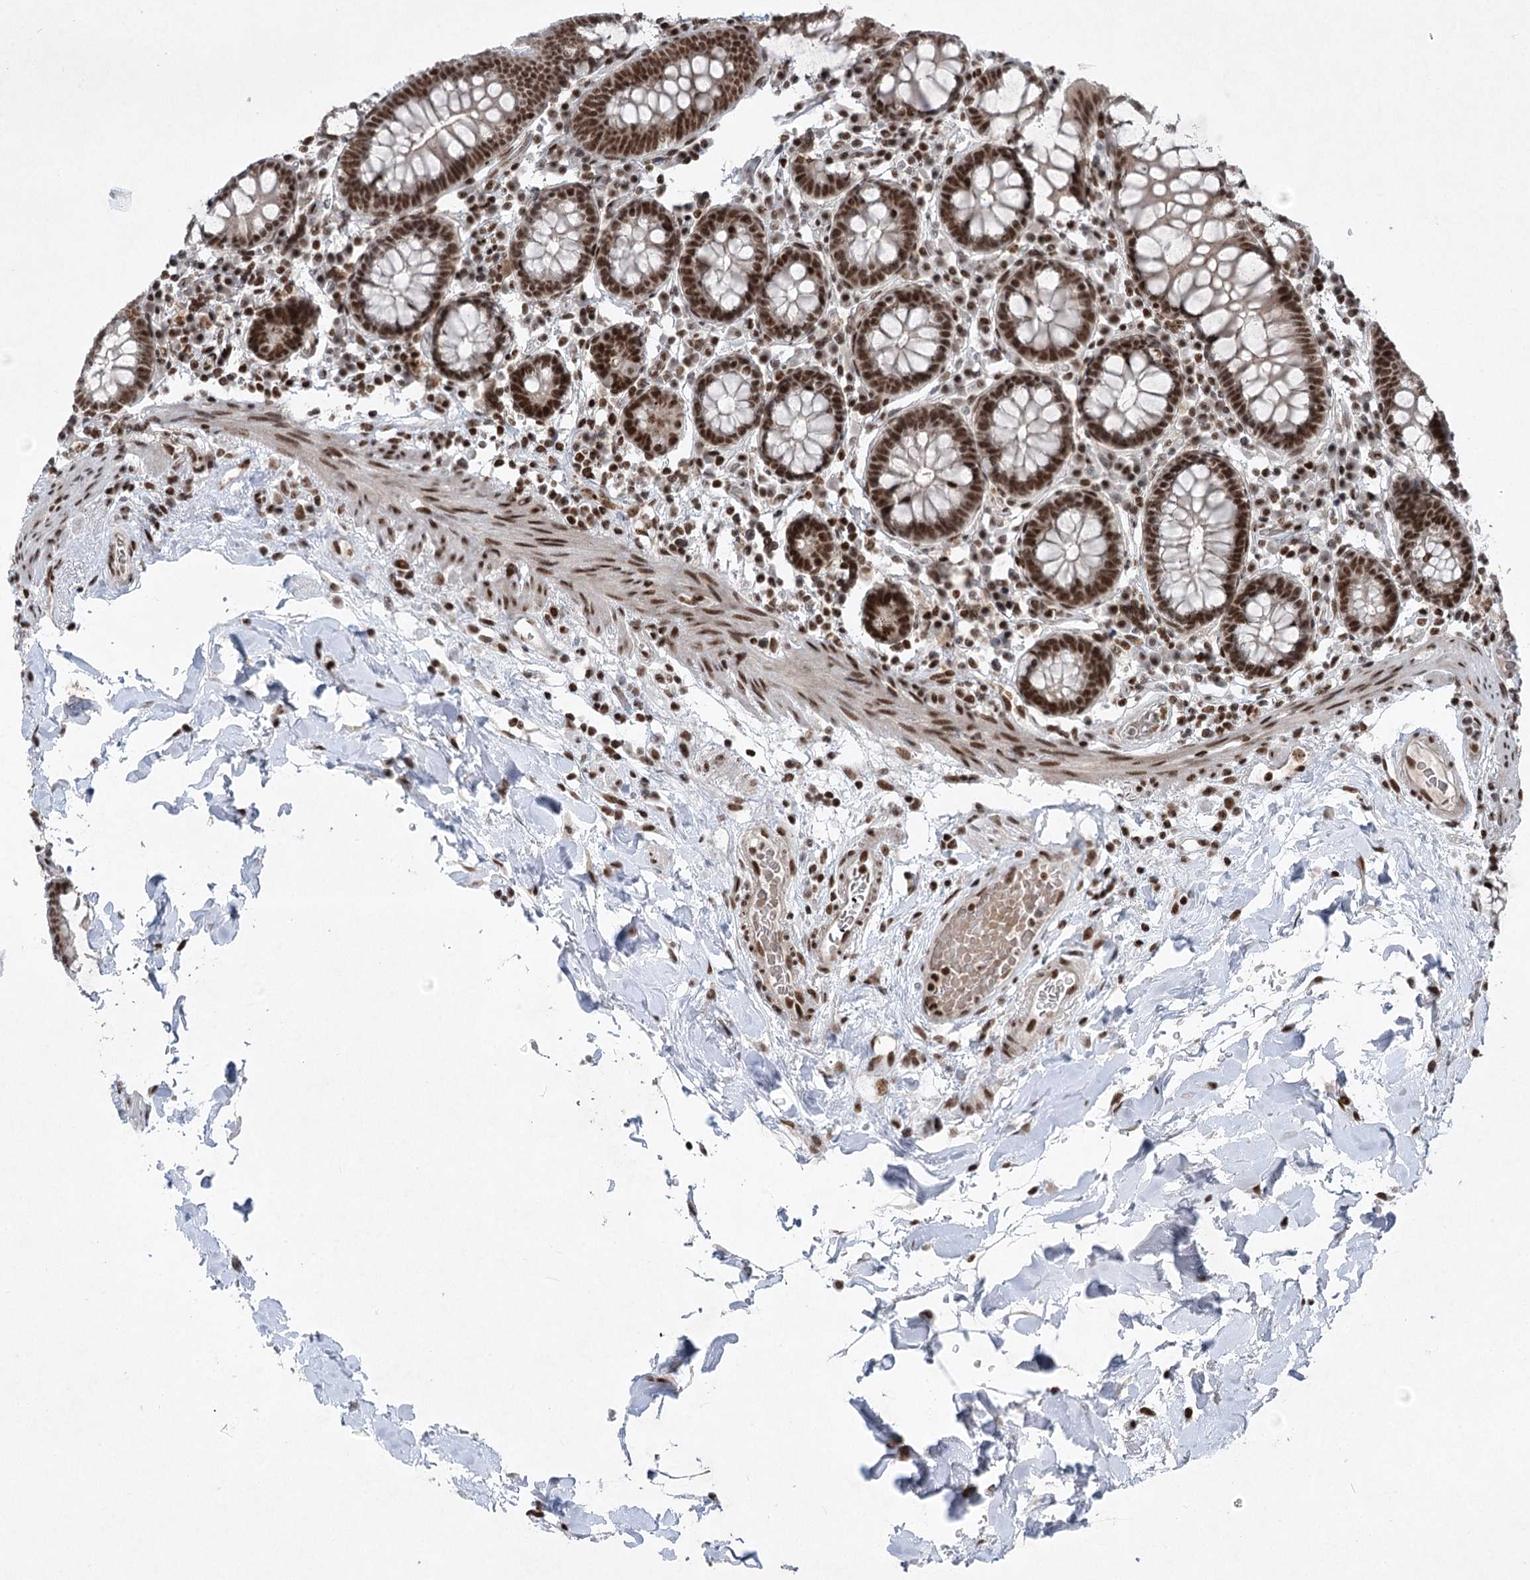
{"staining": {"intensity": "strong", "quantity": ">75%", "location": "nuclear"}, "tissue": "colon", "cell_type": "Endothelial cells", "image_type": "normal", "snomed": [{"axis": "morphology", "description": "Normal tissue, NOS"}, {"axis": "topography", "description": "Colon"}], "caption": "Endothelial cells exhibit strong nuclear expression in approximately >75% of cells in unremarkable colon.", "gene": "CGGBP1", "patient": {"sex": "female", "age": 79}}